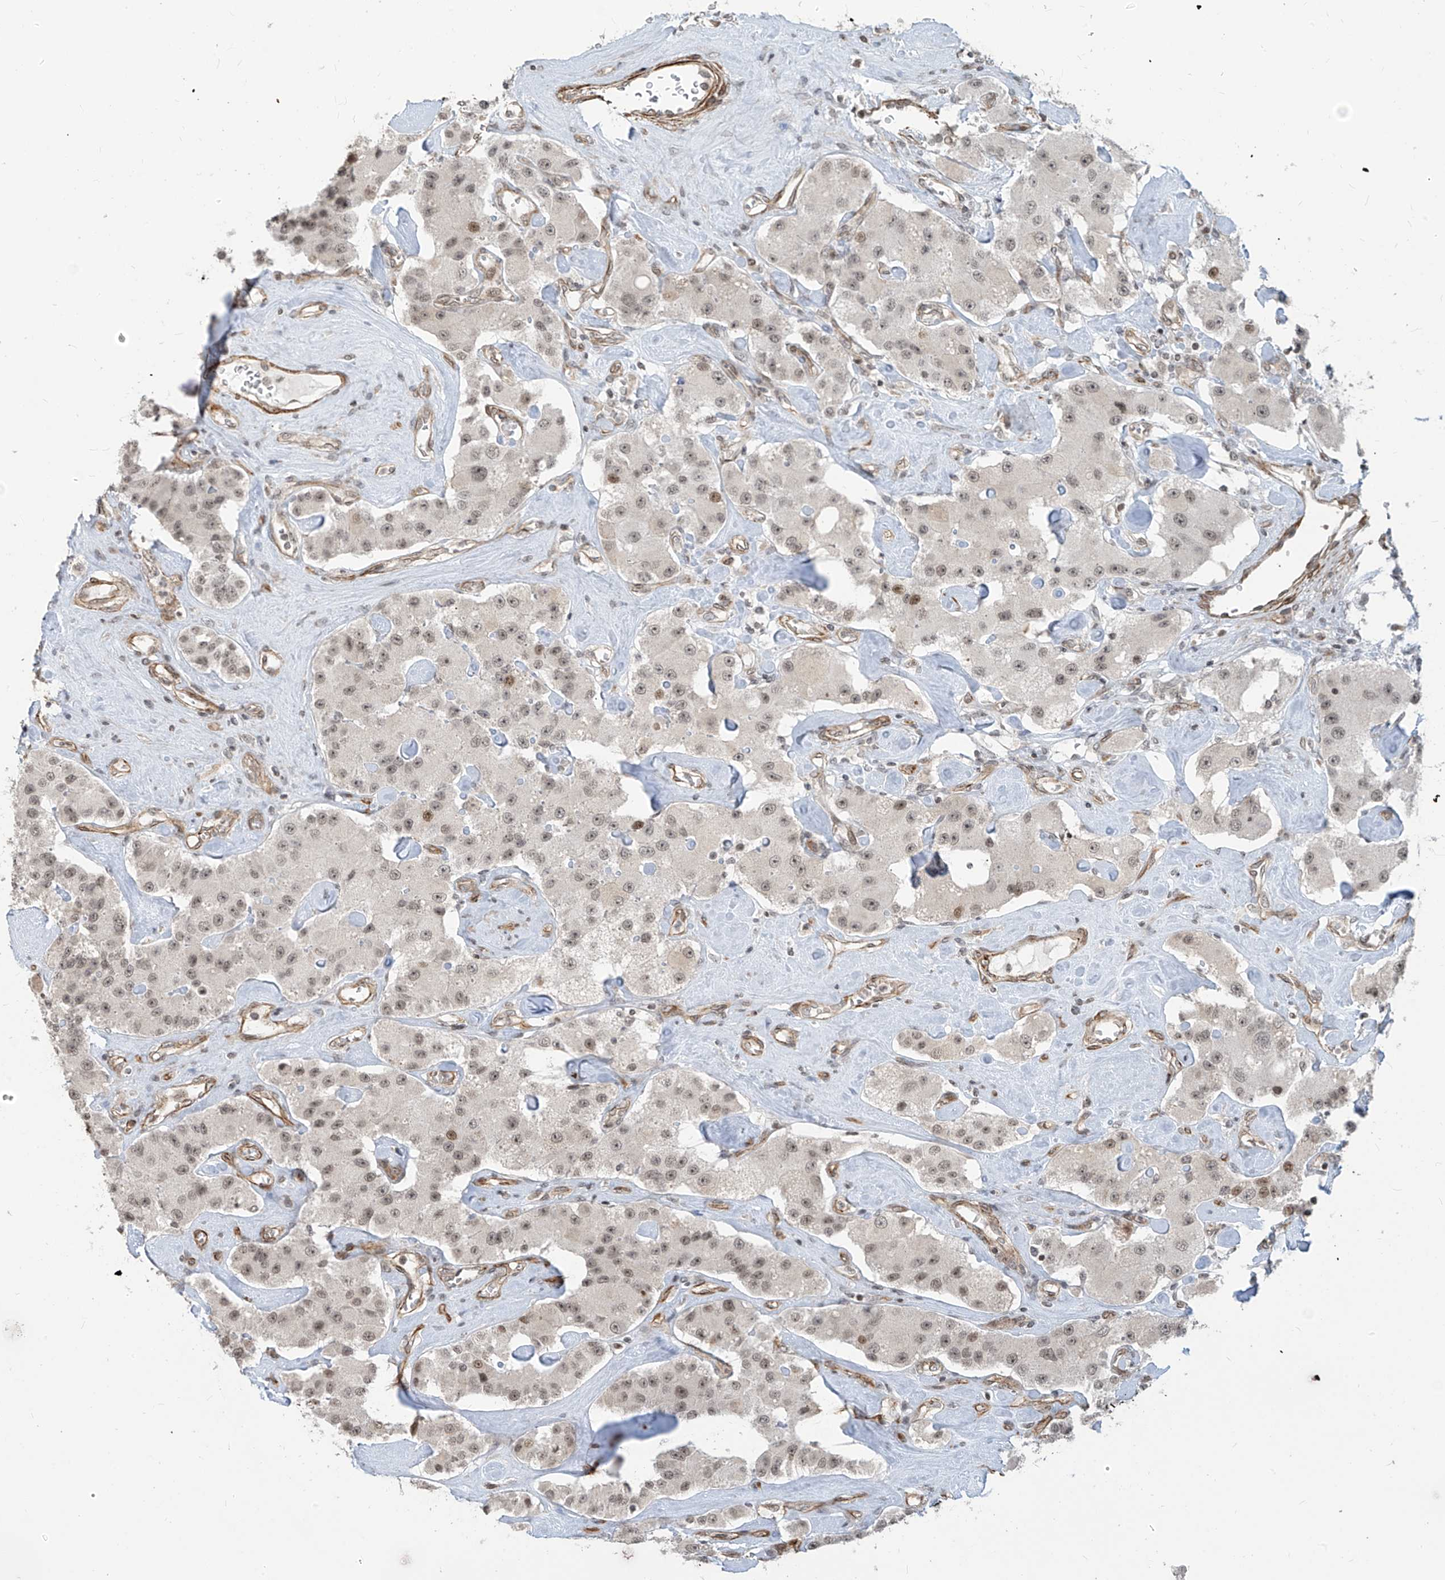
{"staining": {"intensity": "weak", "quantity": ">75%", "location": "nuclear"}, "tissue": "carcinoid", "cell_type": "Tumor cells", "image_type": "cancer", "snomed": [{"axis": "morphology", "description": "Carcinoid, malignant, NOS"}, {"axis": "topography", "description": "Pancreas"}], "caption": "Immunohistochemistry photomicrograph of neoplastic tissue: human carcinoid stained using immunohistochemistry (IHC) demonstrates low levels of weak protein expression localized specifically in the nuclear of tumor cells, appearing as a nuclear brown color.", "gene": "METAP1D", "patient": {"sex": "male", "age": 41}}